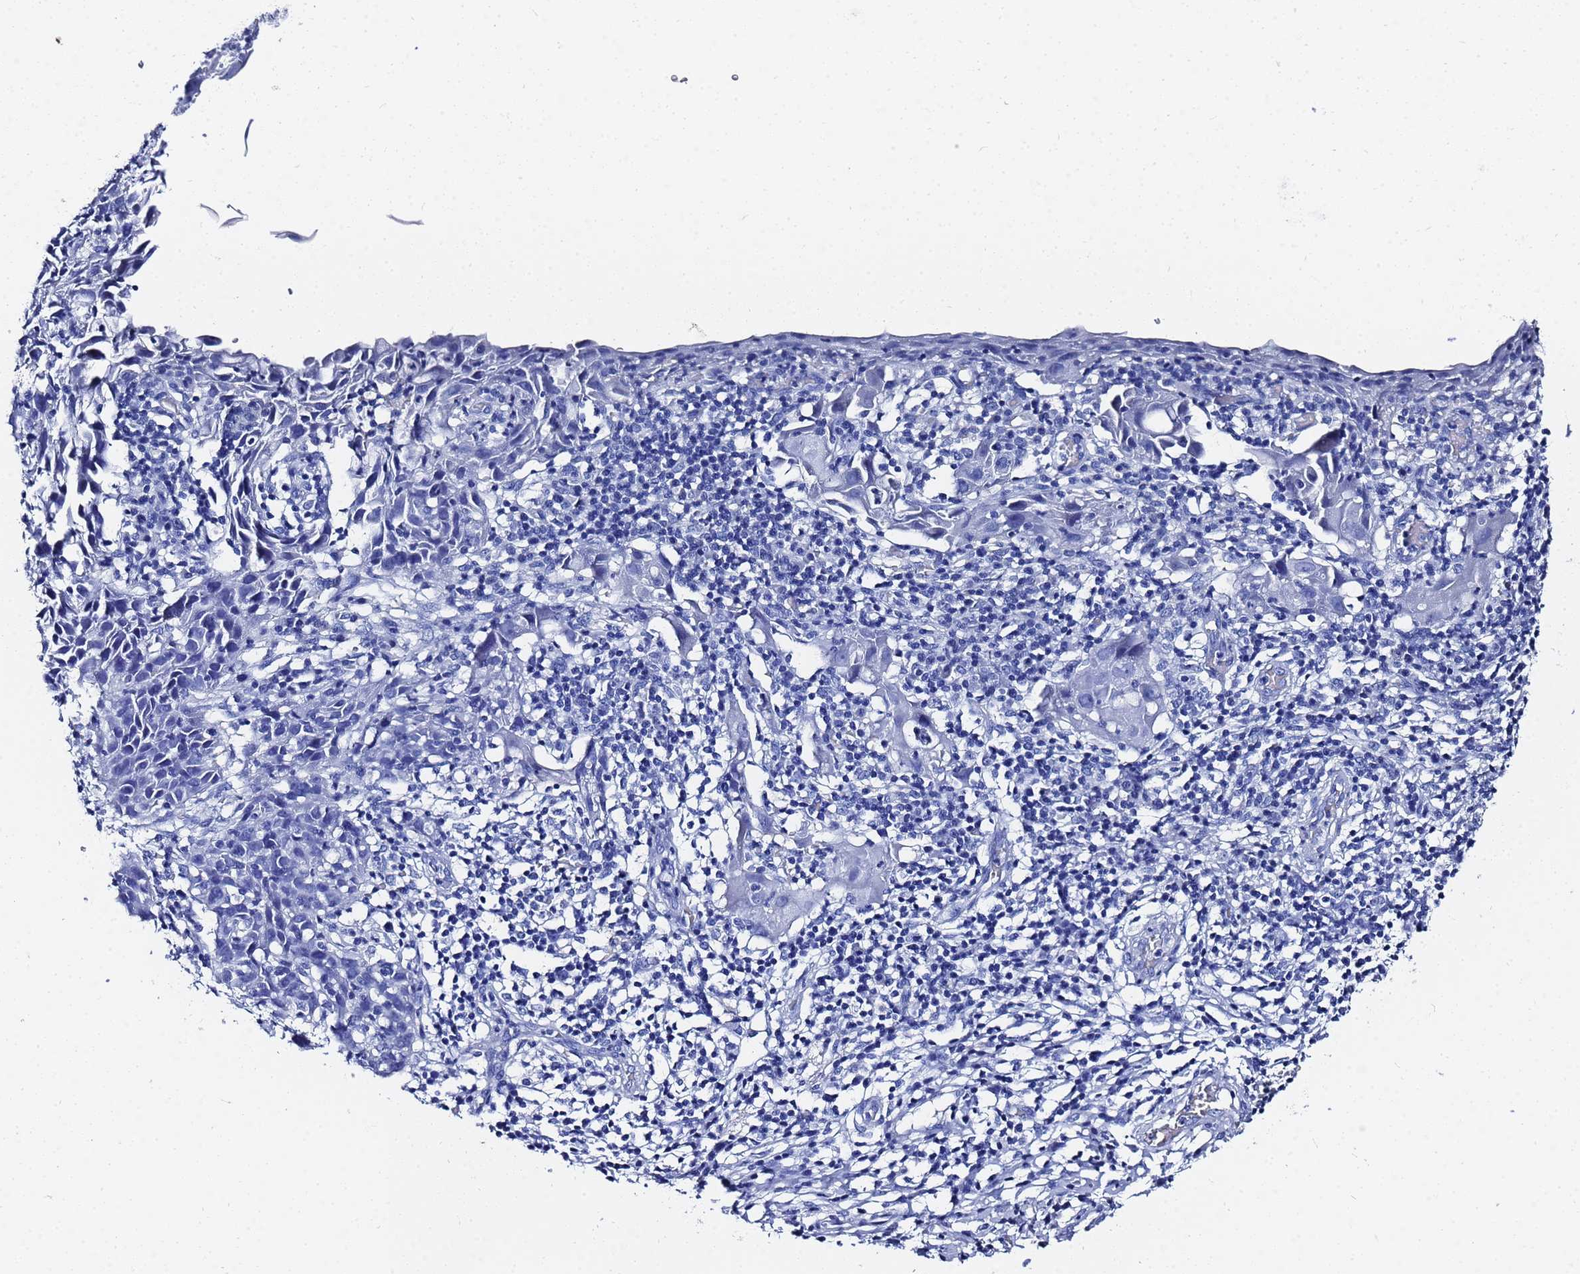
{"staining": {"intensity": "negative", "quantity": "none", "location": "none"}, "tissue": "cervical cancer", "cell_type": "Tumor cells", "image_type": "cancer", "snomed": [{"axis": "morphology", "description": "Squamous cell carcinoma, NOS"}, {"axis": "topography", "description": "Cervix"}], "caption": "Tumor cells are negative for protein expression in human squamous cell carcinoma (cervical).", "gene": "GGT1", "patient": {"sex": "female", "age": 50}}